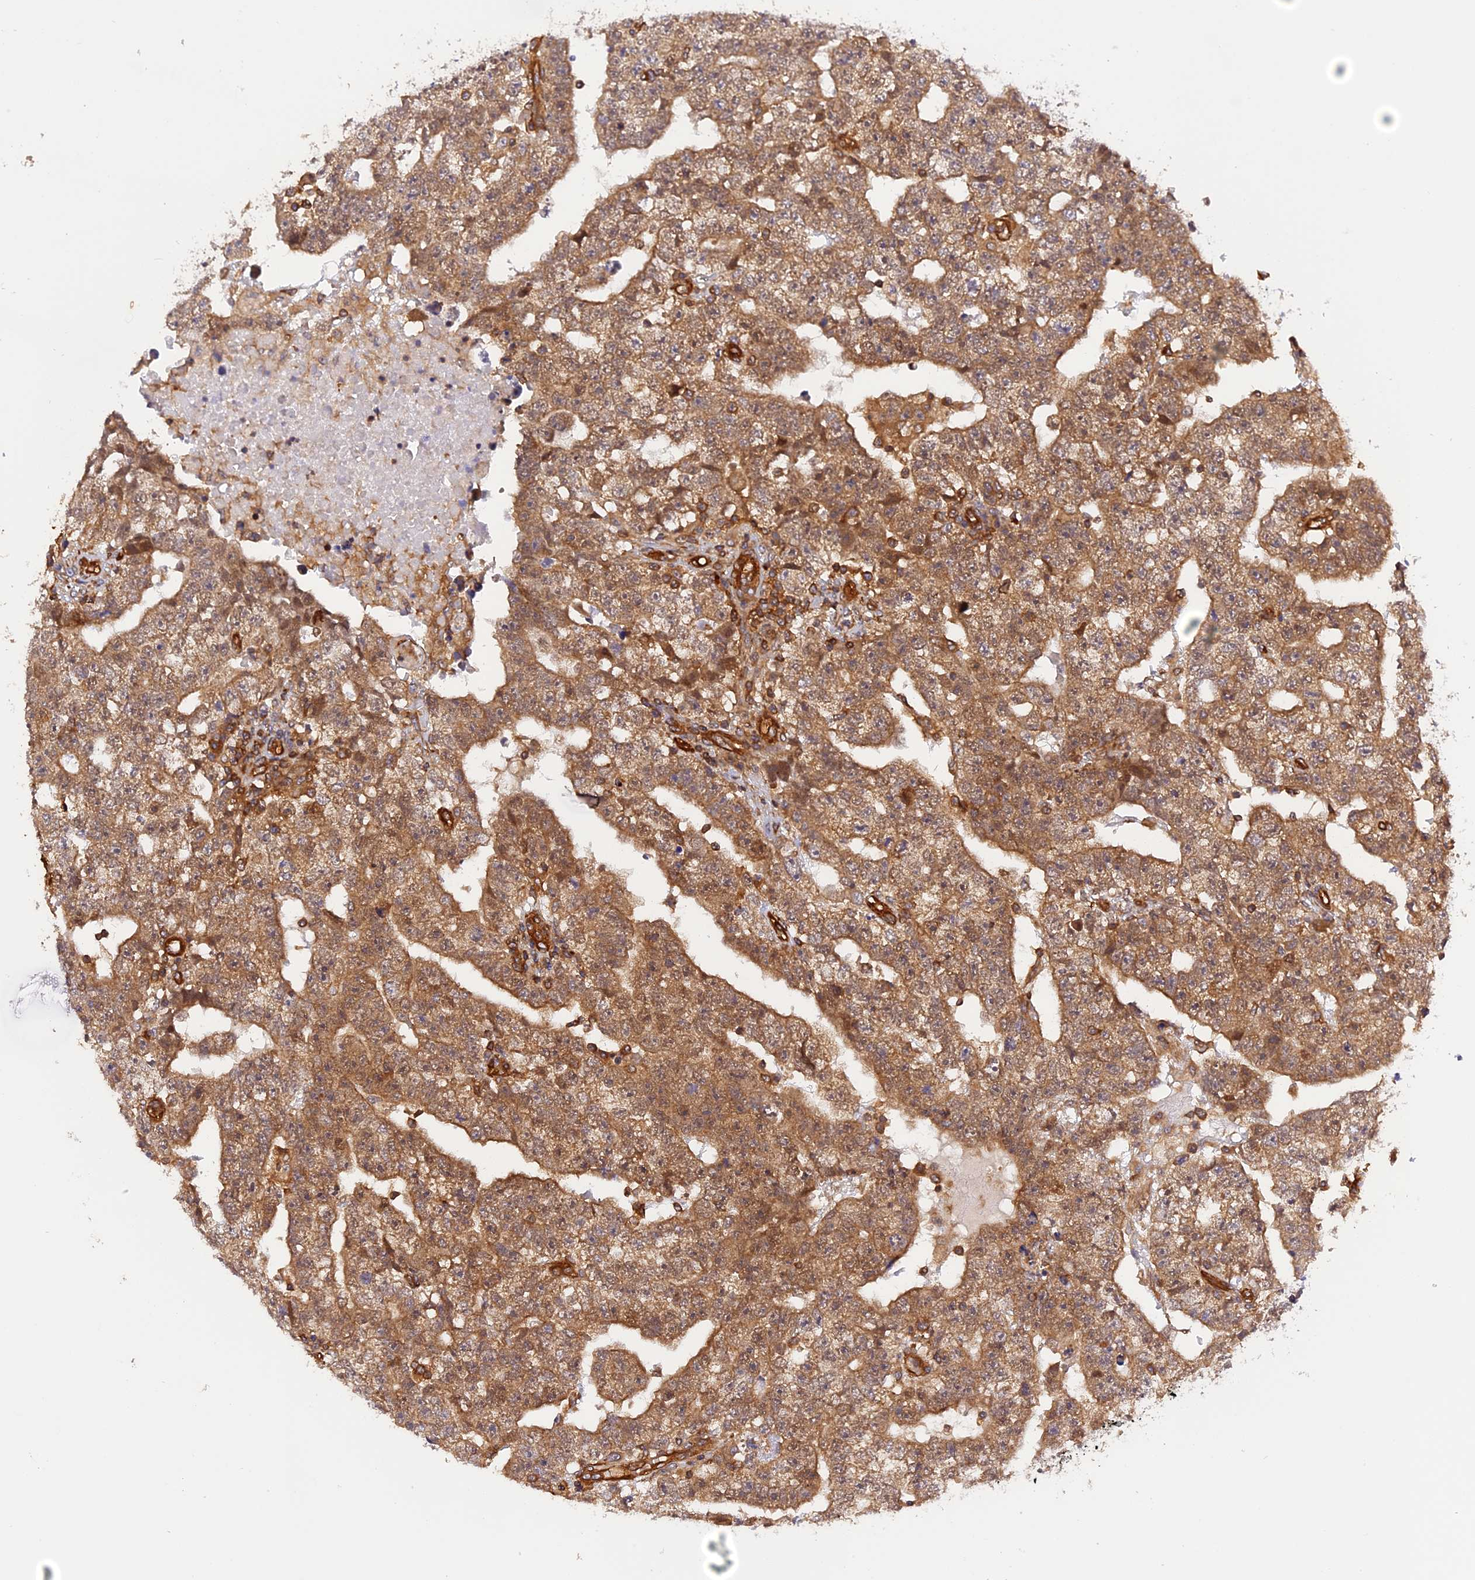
{"staining": {"intensity": "moderate", "quantity": ">75%", "location": "cytoplasmic/membranous"}, "tissue": "testis cancer", "cell_type": "Tumor cells", "image_type": "cancer", "snomed": [{"axis": "morphology", "description": "Carcinoma, Embryonal, NOS"}, {"axis": "topography", "description": "Testis"}], "caption": "Brown immunohistochemical staining in human embryonal carcinoma (testis) displays moderate cytoplasmic/membranous positivity in approximately >75% of tumor cells.", "gene": "C5orf22", "patient": {"sex": "male", "age": 25}}